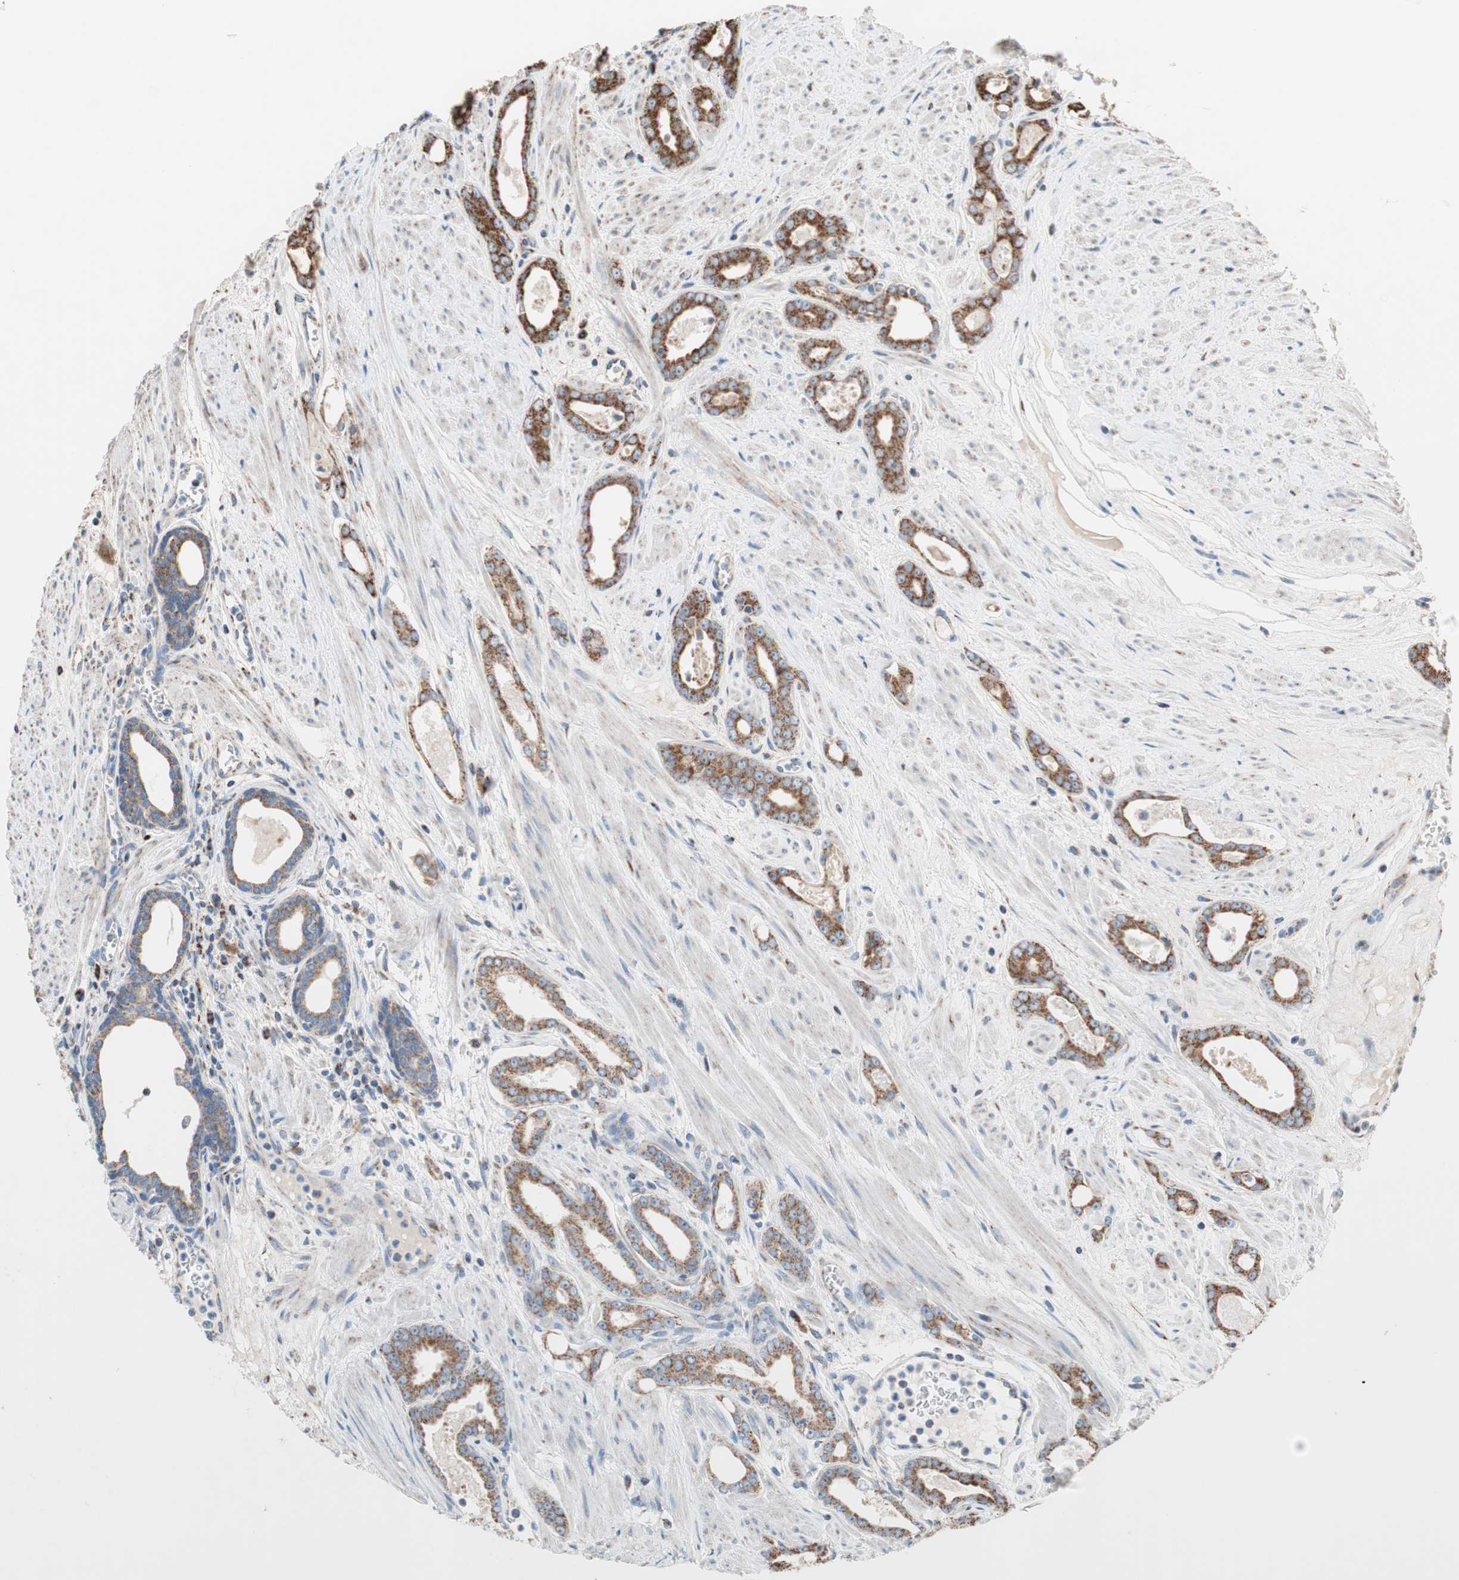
{"staining": {"intensity": "strong", "quantity": ">75%", "location": "cytoplasmic/membranous"}, "tissue": "prostate cancer", "cell_type": "Tumor cells", "image_type": "cancer", "snomed": [{"axis": "morphology", "description": "Adenocarcinoma, Low grade"}, {"axis": "topography", "description": "Prostate"}], "caption": "Protein expression analysis of human prostate adenocarcinoma (low-grade) reveals strong cytoplasmic/membranous expression in about >75% of tumor cells.", "gene": "PCSK4", "patient": {"sex": "male", "age": 57}}